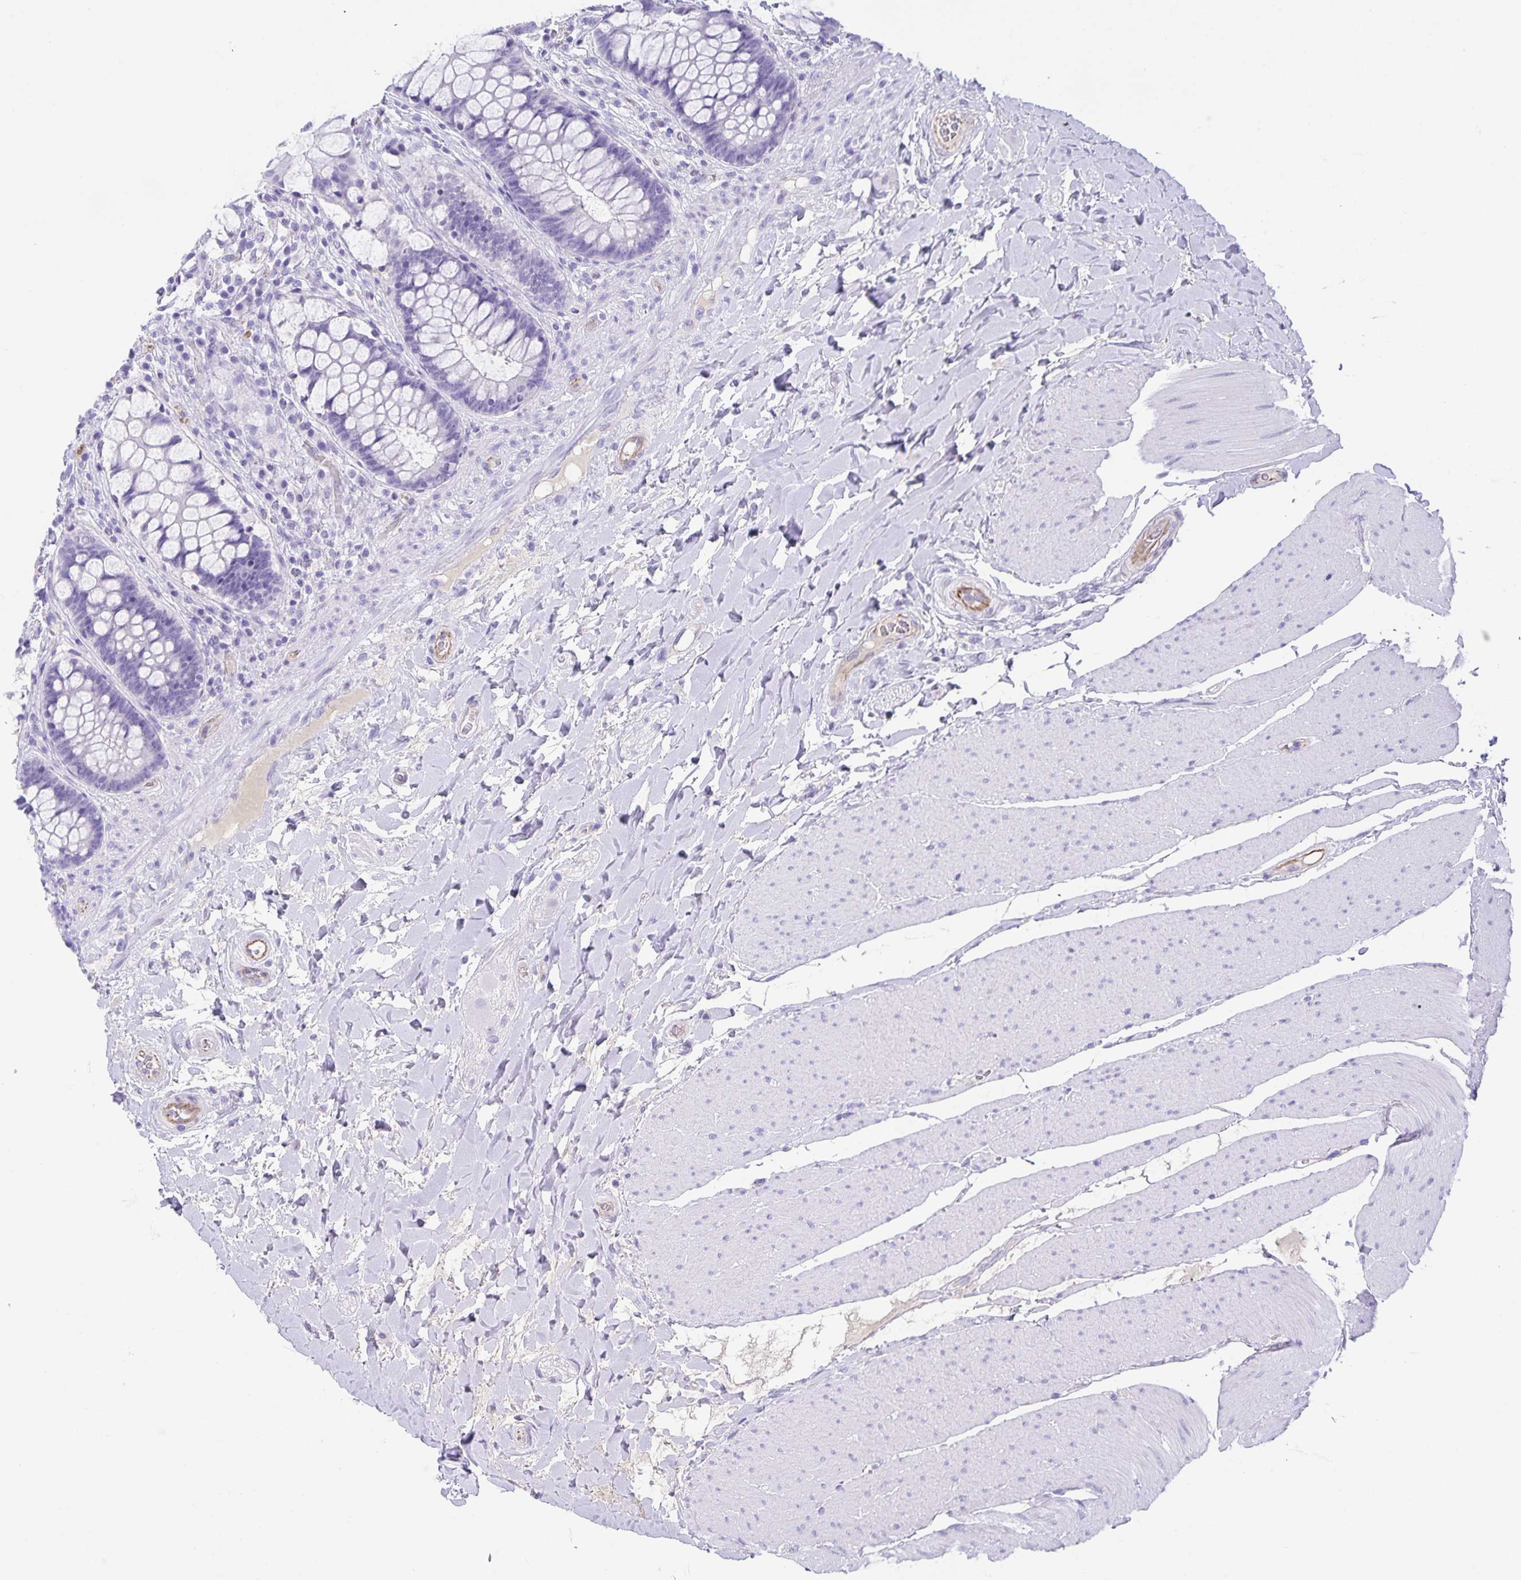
{"staining": {"intensity": "negative", "quantity": "none", "location": "none"}, "tissue": "rectum", "cell_type": "Glandular cells", "image_type": "normal", "snomed": [{"axis": "morphology", "description": "Normal tissue, NOS"}, {"axis": "topography", "description": "Rectum"}], "caption": "A high-resolution micrograph shows immunohistochemistry staining of benign rectum, which exhibits no significant positivity in glandular cells. The staining was performed using DAB (3,3'-diaminobenzidine) to visualize the protein expression in brown, while the nuclei were stained in blue with hematoxylin (Magnification: 20x).", "gene": "UBQLN3", "patient": {"sex": "female", "age": 58}}